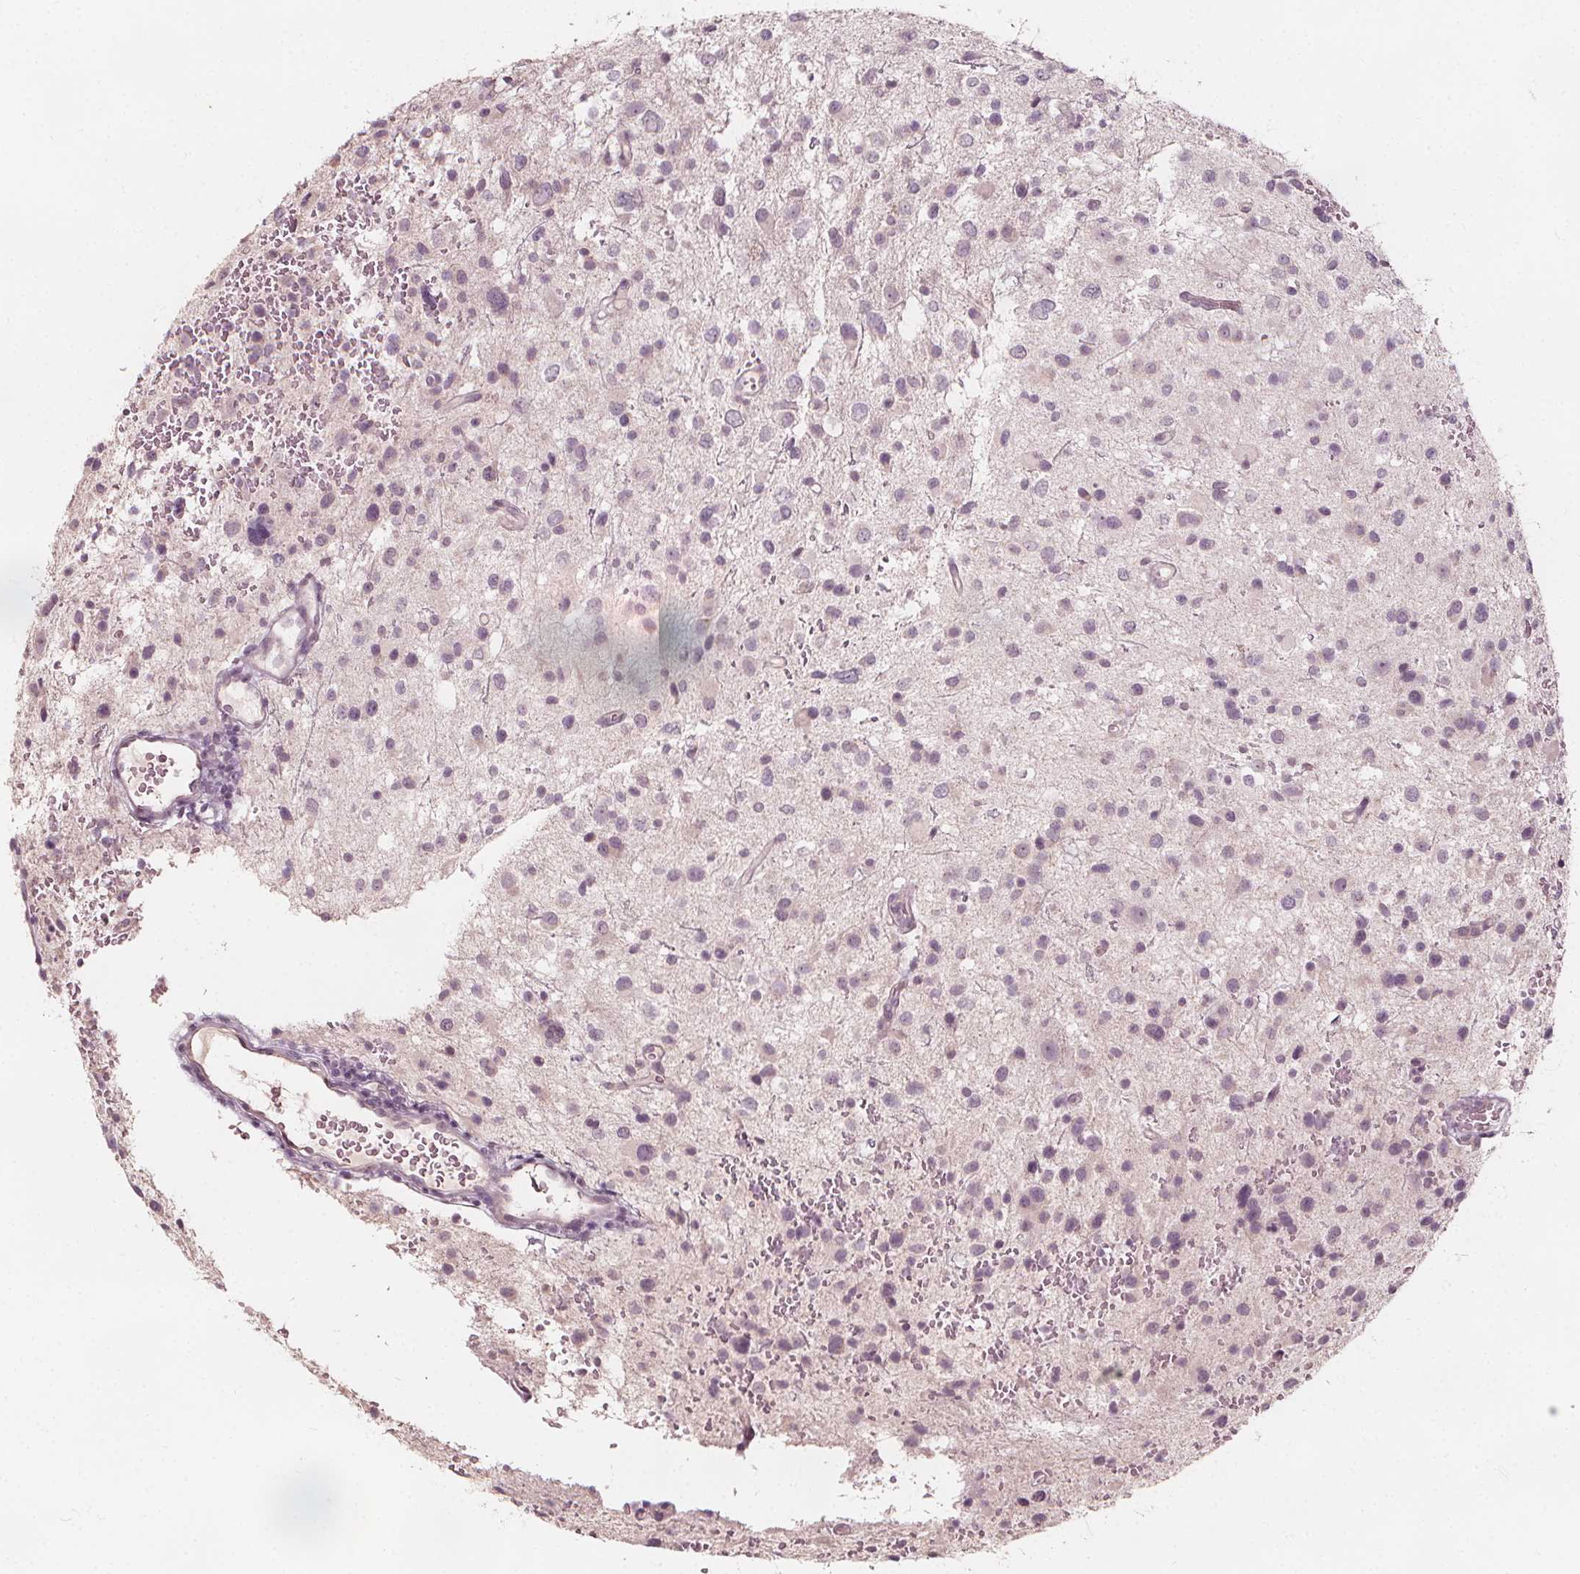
{"staining": {"intensity": "negative", "quantity": "none", "location": "none"}, "tissue": "glioma", "cell_type": "Tumor cells", "image_type": "cancer", "snomed": [{"axis": "morphology", "description": "Glioma, malignant, Low grade"}, {"axis": "topography", "description": "Brain"}], "caption": "Tumor cells are negative for brown protein staining in glioma.", "gene": "NPC1L1", "patient": {"sex": "male", "age": 43}}